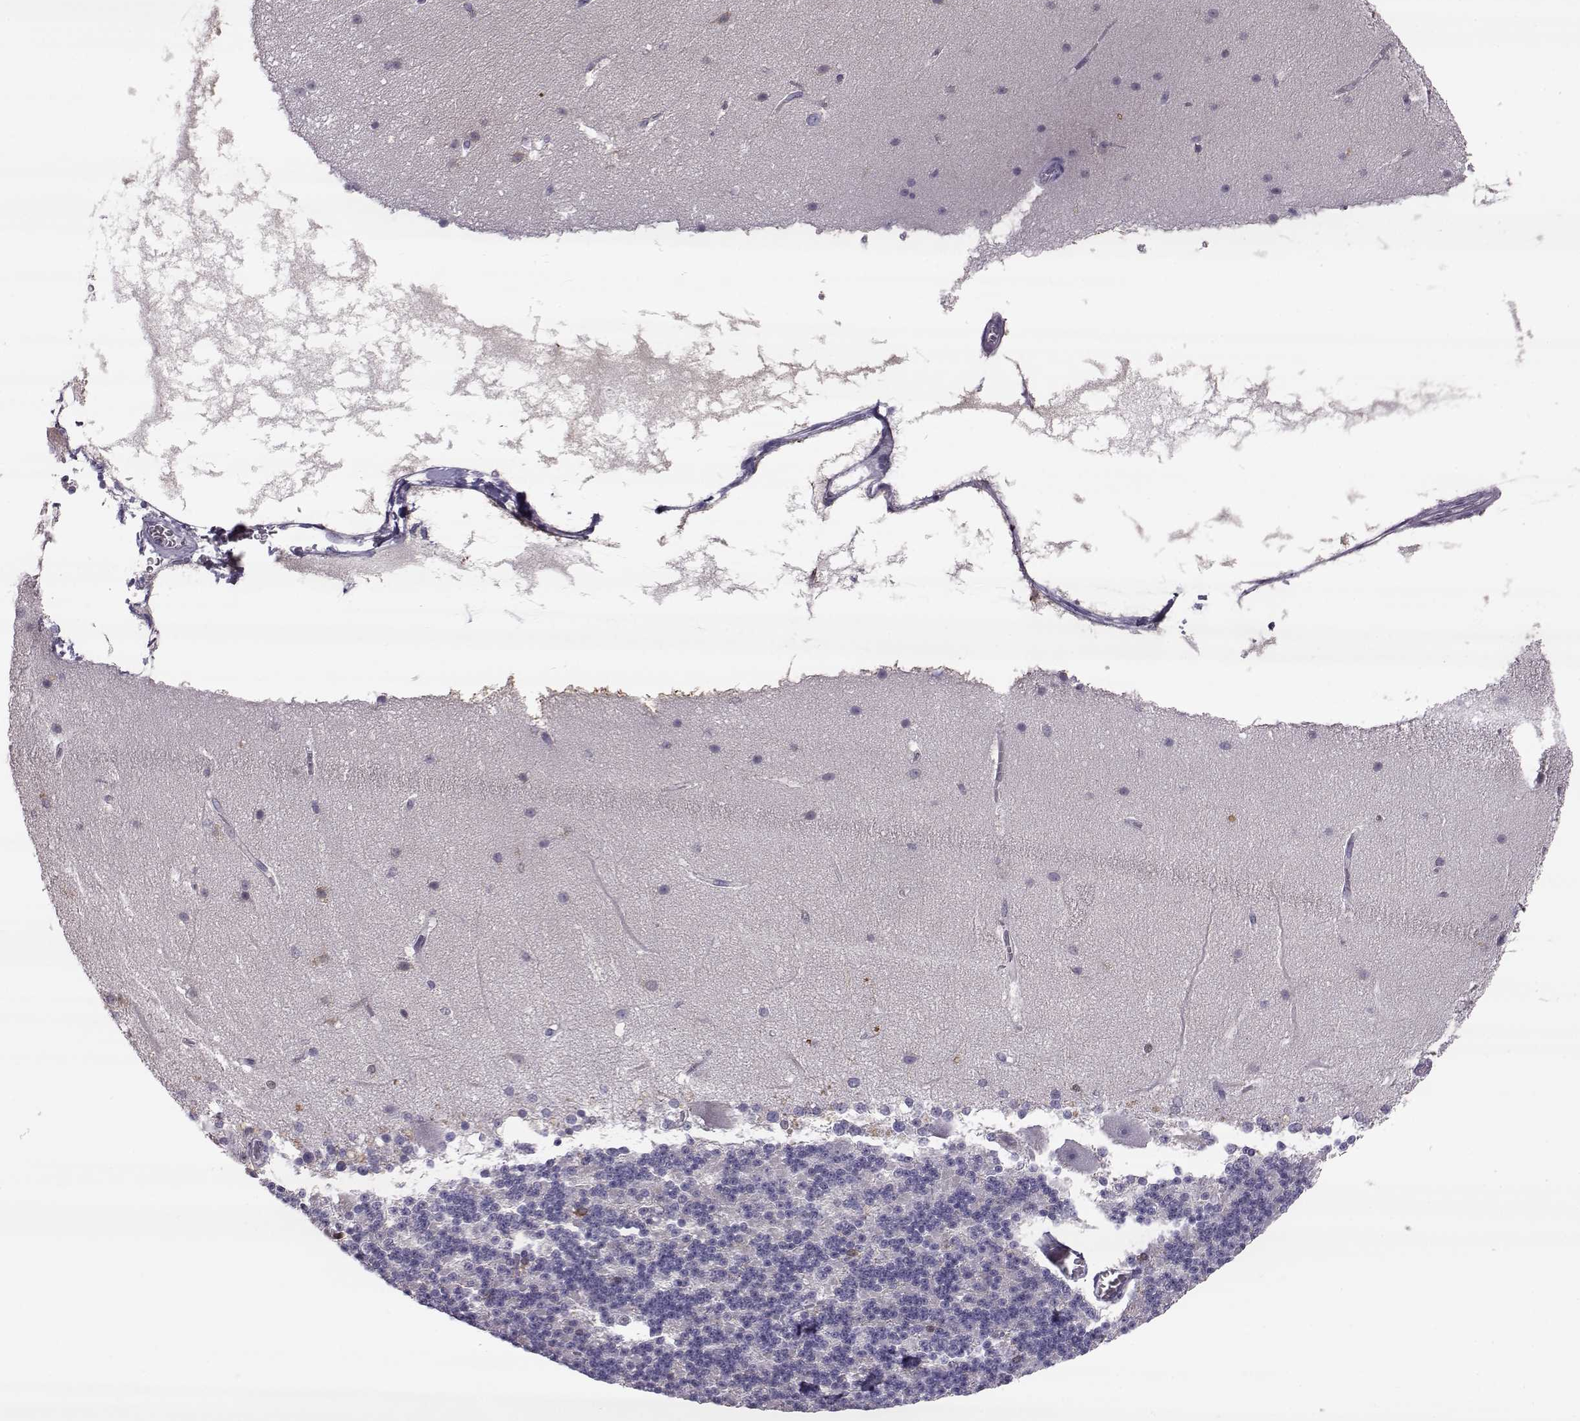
{"staining": {"intensity": "negative", "quantity": "none", "location": "none"}, "tissue": "cerebellum", "cell_type": "Cells in granular layer", "image_type": "normal", "snomed": [{"axis": "morphology", "description": "Normal tissue, NOS"}, {"axis": "topography", "description": "Cerebellum"}], "caption": "Immunohistochemical staining of normal cerebellum exhibits no significant expression in cells in granular layer. (DAB (3,3'-diaminobenzidine) immunohistochemistry with hematoxylin counter stain).", "gene": "ADGRG5", "patient": {"sex": "female", "age": 19}}